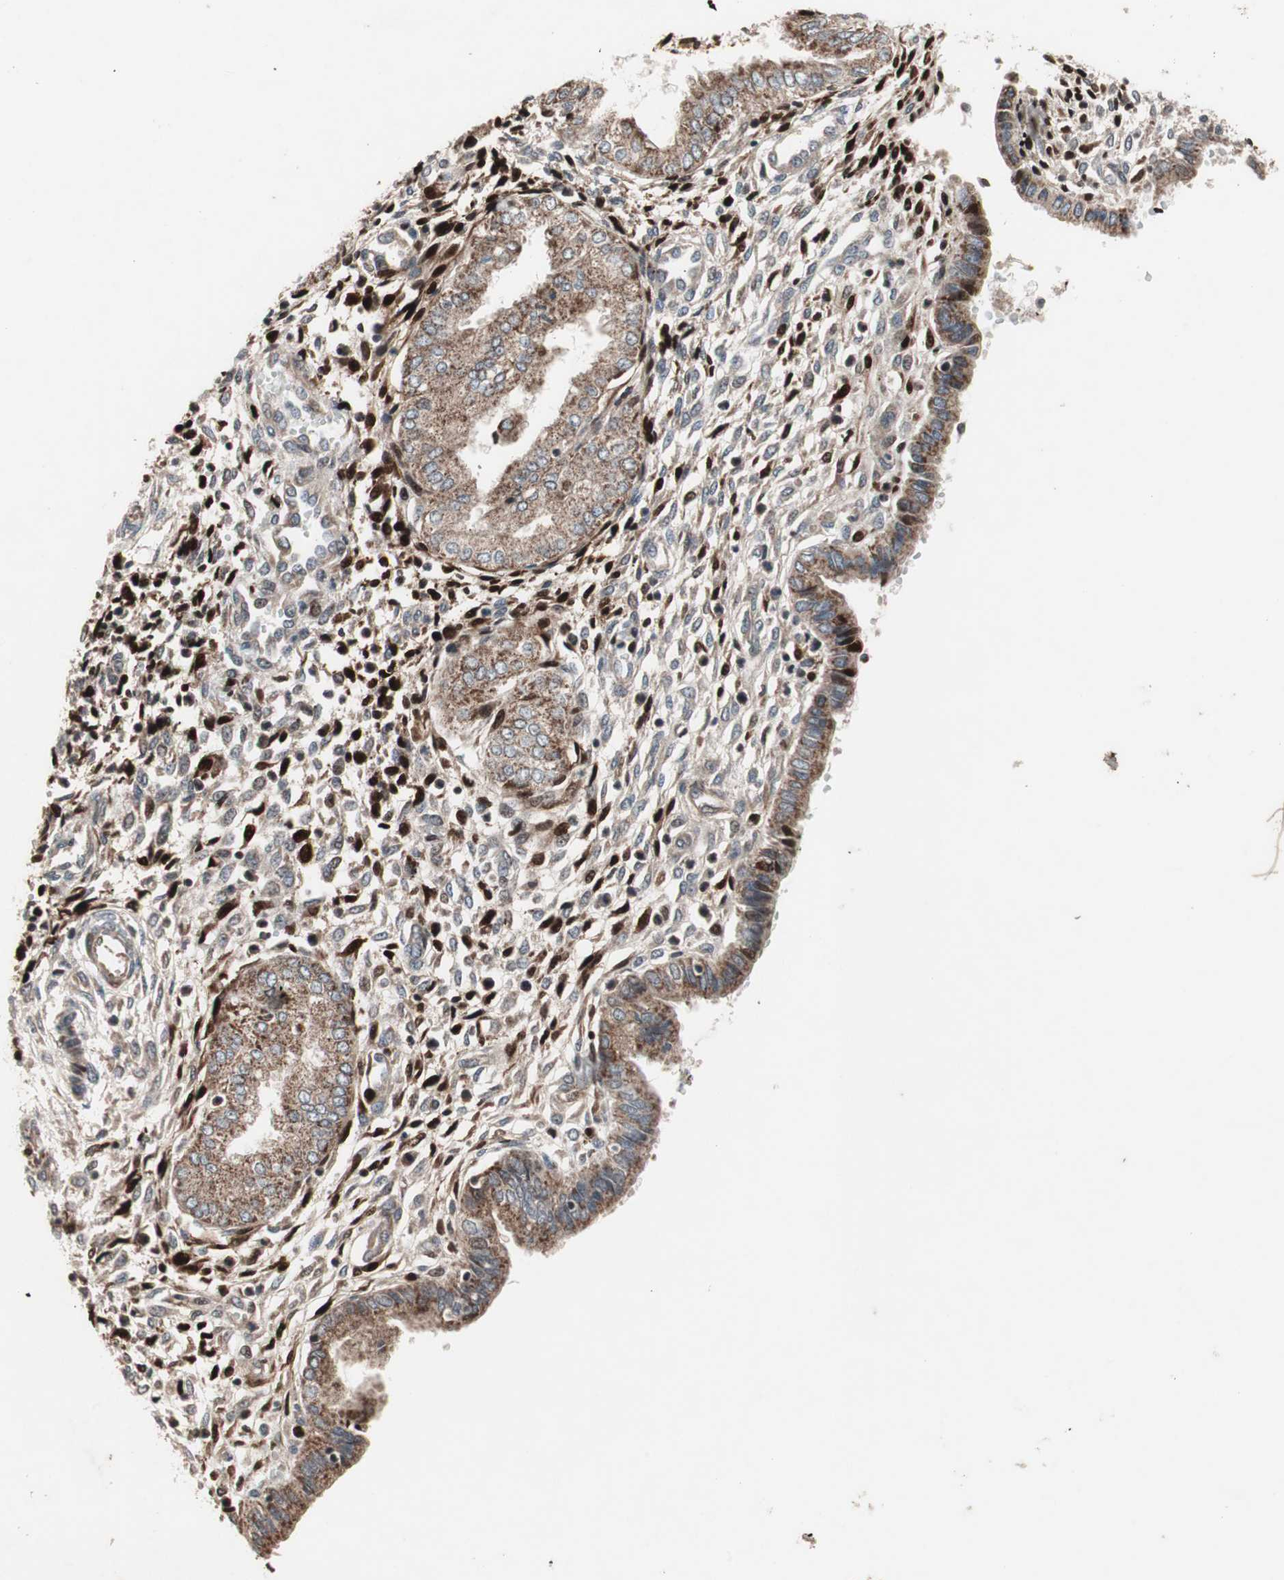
{"staining": {"intensity": "strong", "quantity": ">75%", "location": "cytoplasmic/membranous,nuclear"}, "tissue": "endometrium", "cell_type": "Cells in endometrial stroma", "image_type": "normal", "snomed": [{"axis": "morphology", "description": "Normal tissue, NOS"}, {"axis": "topography", "description": "Endometrium"}], "caption": "Strong cytoplasmic/membranous,nuclear protein expression is appreciated in approximately >75% of cells in endometrial stroma in endometrium. The staining is performed using DAB (3,3'-diaminobenzidine) brown chromogen to label protein expression. The nuclei are counter-stained blue using hematoxylin.", "gene": "NF2", "patient": {"sex": "female", "age": 33}}